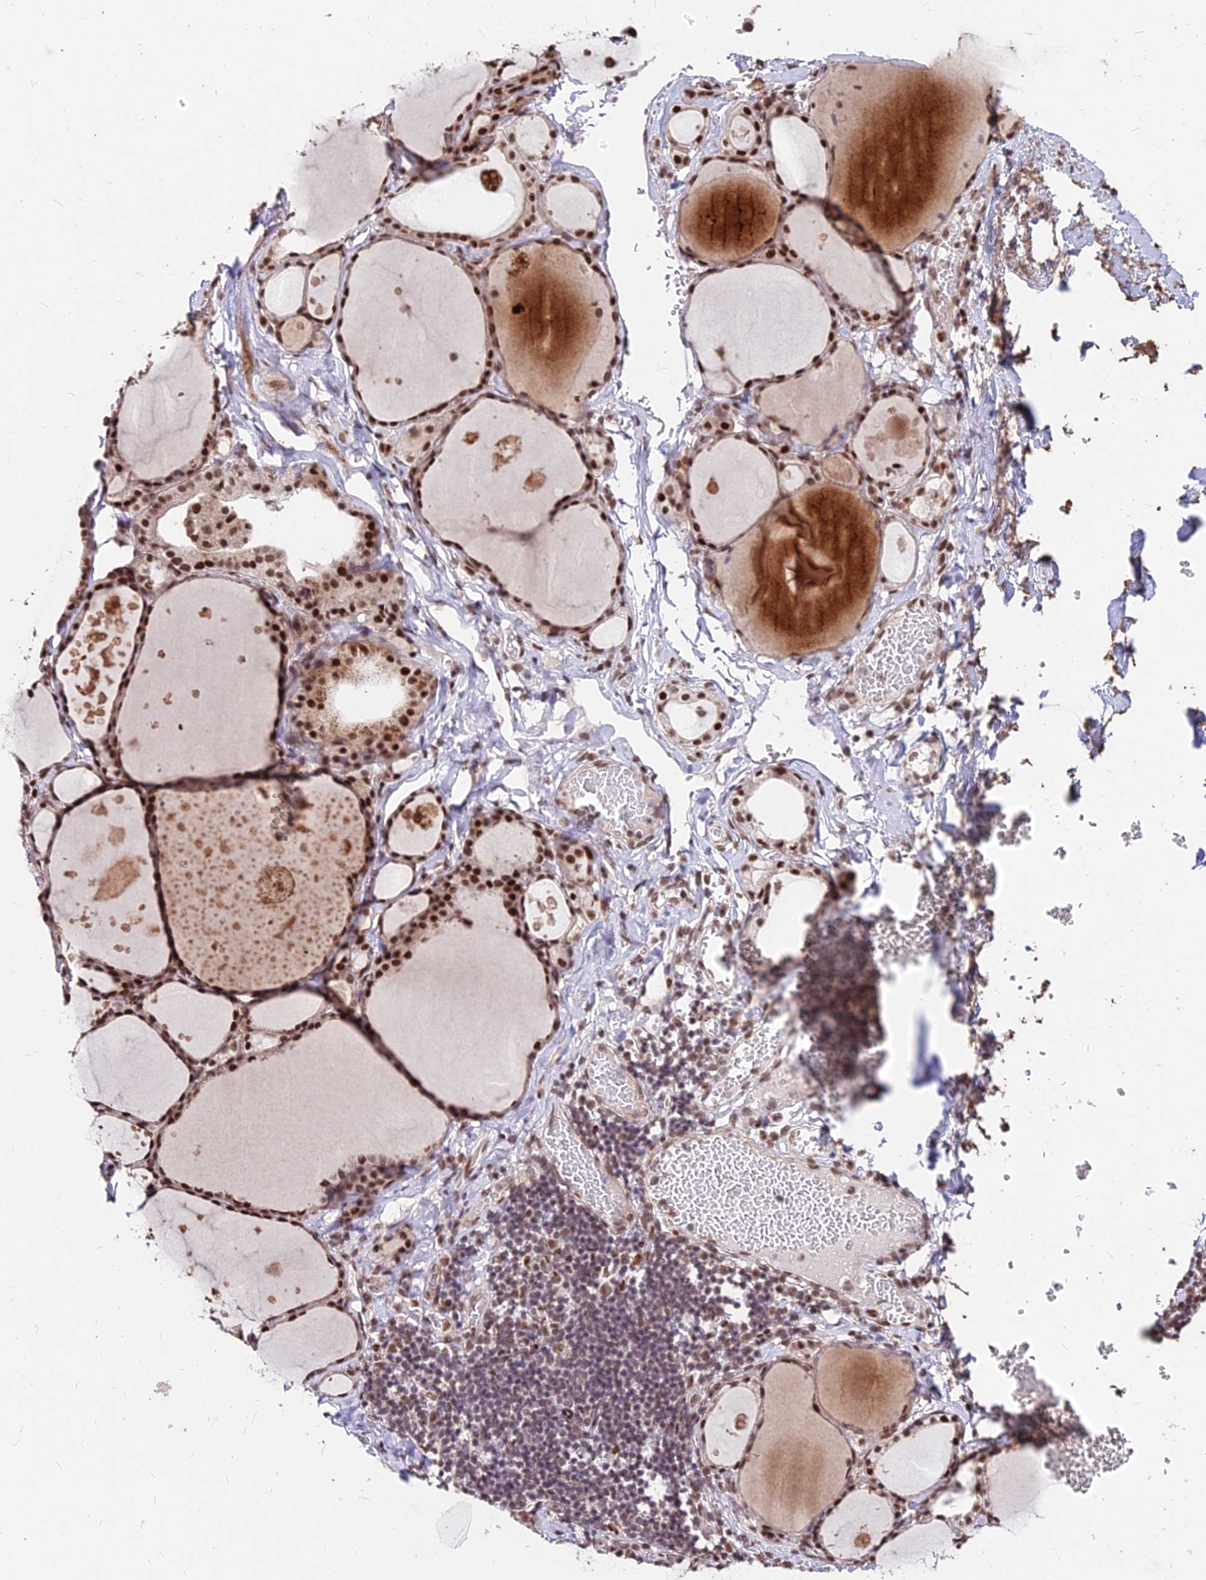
{"staining": {"intensity": "strong", "quantity": ">75%", "location": "nuclear"}, "tissue": "thyroid gland", "cell_type": "Glandular cells", "image_type": "normal", "snomed": [{"axis": "morphology", "description": "Normal tissue, NOS"}, {"axis": "topography", "description": "Thyroid gland"}], "caption": "Thyroid gland stained for a protein (brown) exhibits strong nuclear positive expression in approximately >75% of glandular cells.", "gene": "ZBED4", "patient": {"sex": "male", "age": 56}}